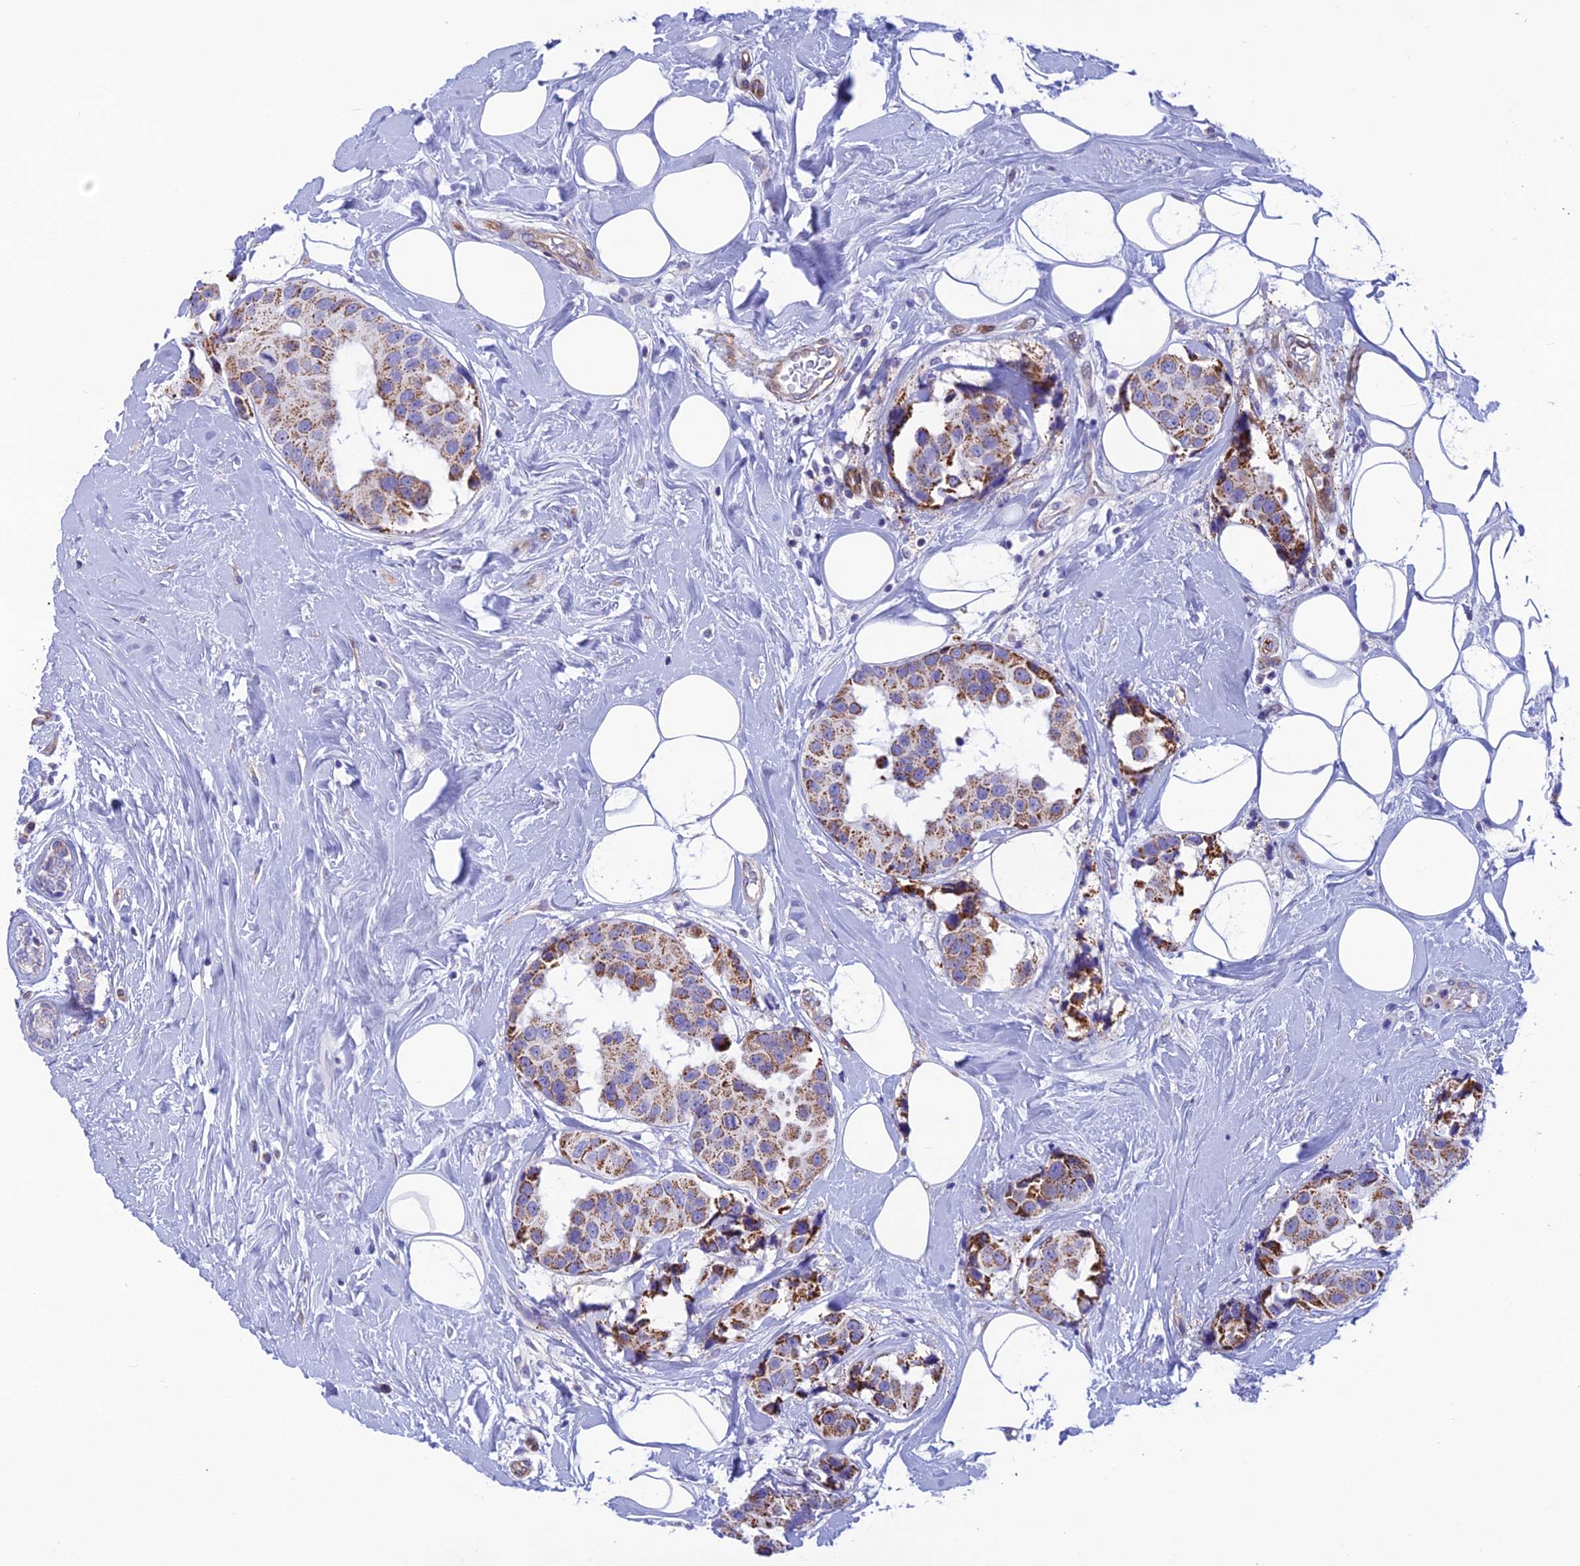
{"staining": {"intensity": "moderate", "quantity": ">75%", "location": "cytoplasmic/membranous"}, "tissue": "breast cancer", "cell_type": "Tumor cells", "image_type": "cancer", "snomed": [{"axis": "morphology", "description": "Normal tissue, NOS"}, {"axis": "morphology", "description": "Duct carcinoma"}, {"axis": "topography", "description": "Breast"}], "caption": "Brown immunohistochemical staining in breast cancer exhibits moderate cytoplasmic/membranous expression in approximately >75% of tumor cells. The staining was performed using DAB to visualize the protein expression in brown, while the nuclei were stained in blue with hematoxylin (Magnification: 20x).", "gene": "POMGNT1", "patient": {"sex": "female", "age": 39}}